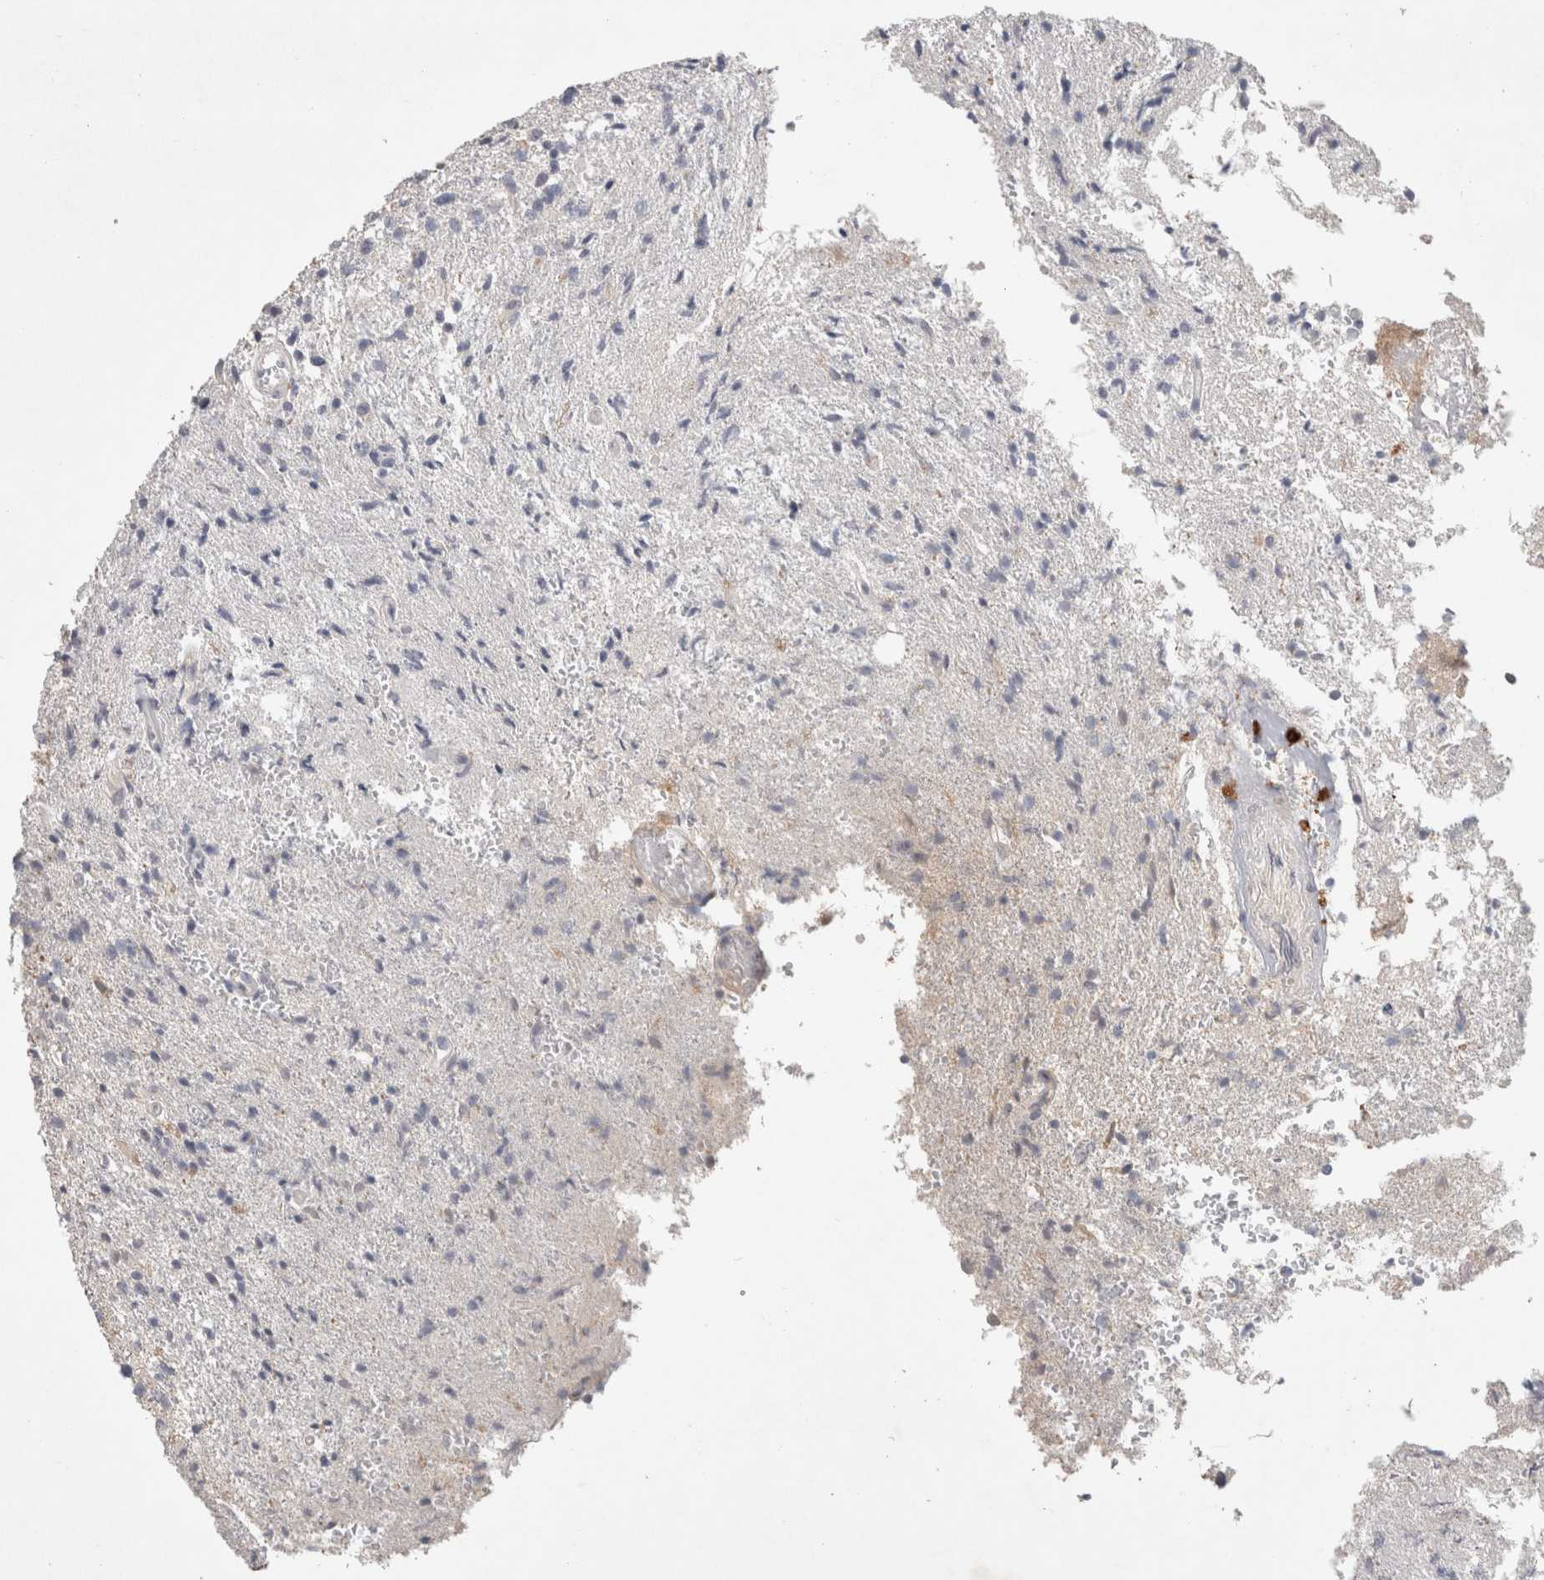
{"staining": {"intensity": "weak", "quantity": "<25%", "location": "cytoplasmic/membranous"}, "tissue": "glioma", "cell_type": "Tumor cells", "image_type": "cancer", "snomed": [{"axis": "morphology", "description": "Glioma, malignant, High grade"}, {"axis": "topography", "description": "Brain"}], "caption": "Immunohistochemical staining of malignant glioma (high-grade) demonstrates no significant staining in tumor cells. Nuclei are stained in blue.", "gene": "RASAL2", "patient": {"sex": "male", "age": 72}}